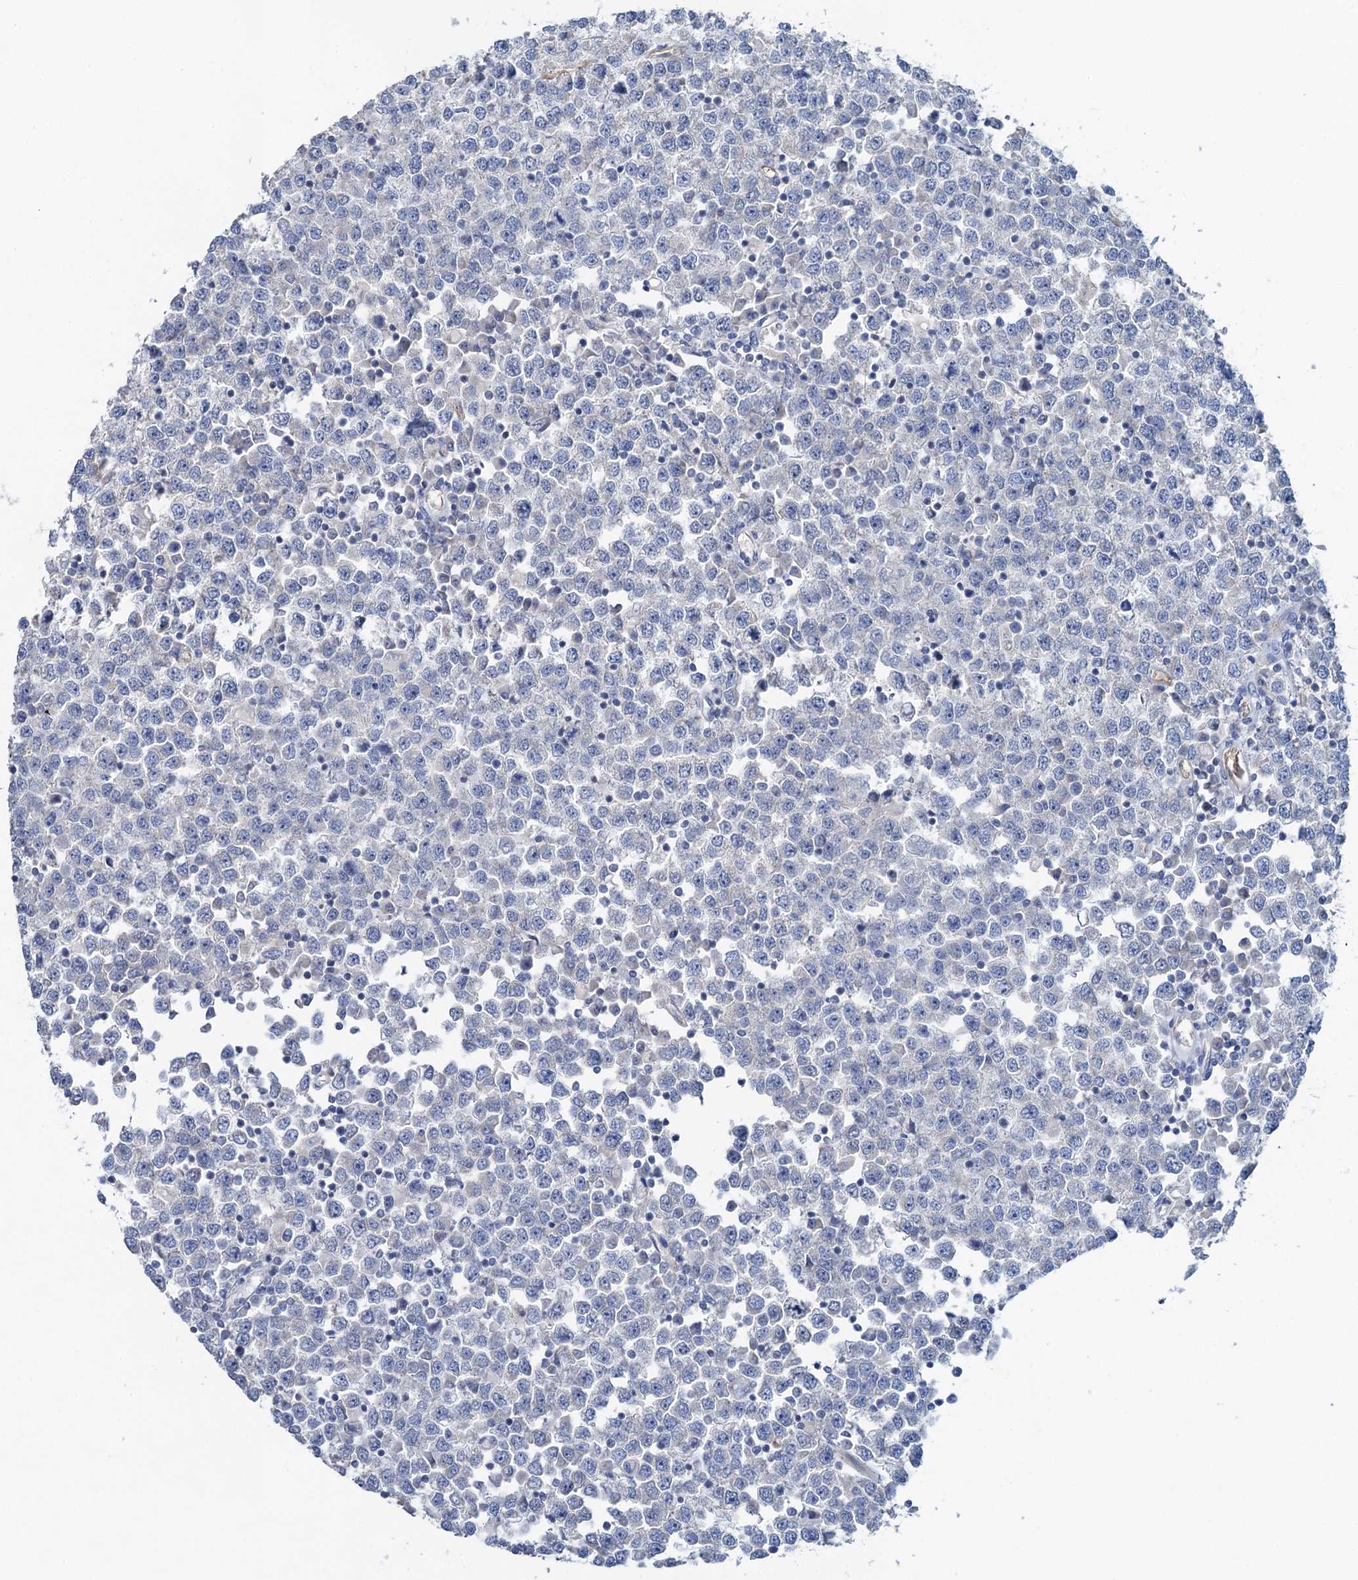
{"staining": {"intensity": "negative", "quantity": "none", "location": "none"}, "tissue": "testis cancer", "cell_type": "Tumor cells", "image_type": "cancer", "snomed": [{"axis": "morphology", "description": "Seminoma, NOS"}, {"axis": "topography", "description": "Testis"}], "caption": "DAB immunohistochemical staining of testis cancer reveals no significant positivity in tumor cells. Brightfield microscopy of immunohistochemistry (IHC) stained with DAB (brown) and hematoxylin (blue), captured at high magnification.", "gene": "PLLP", "patient": {"sex": "male", "age": 65}}